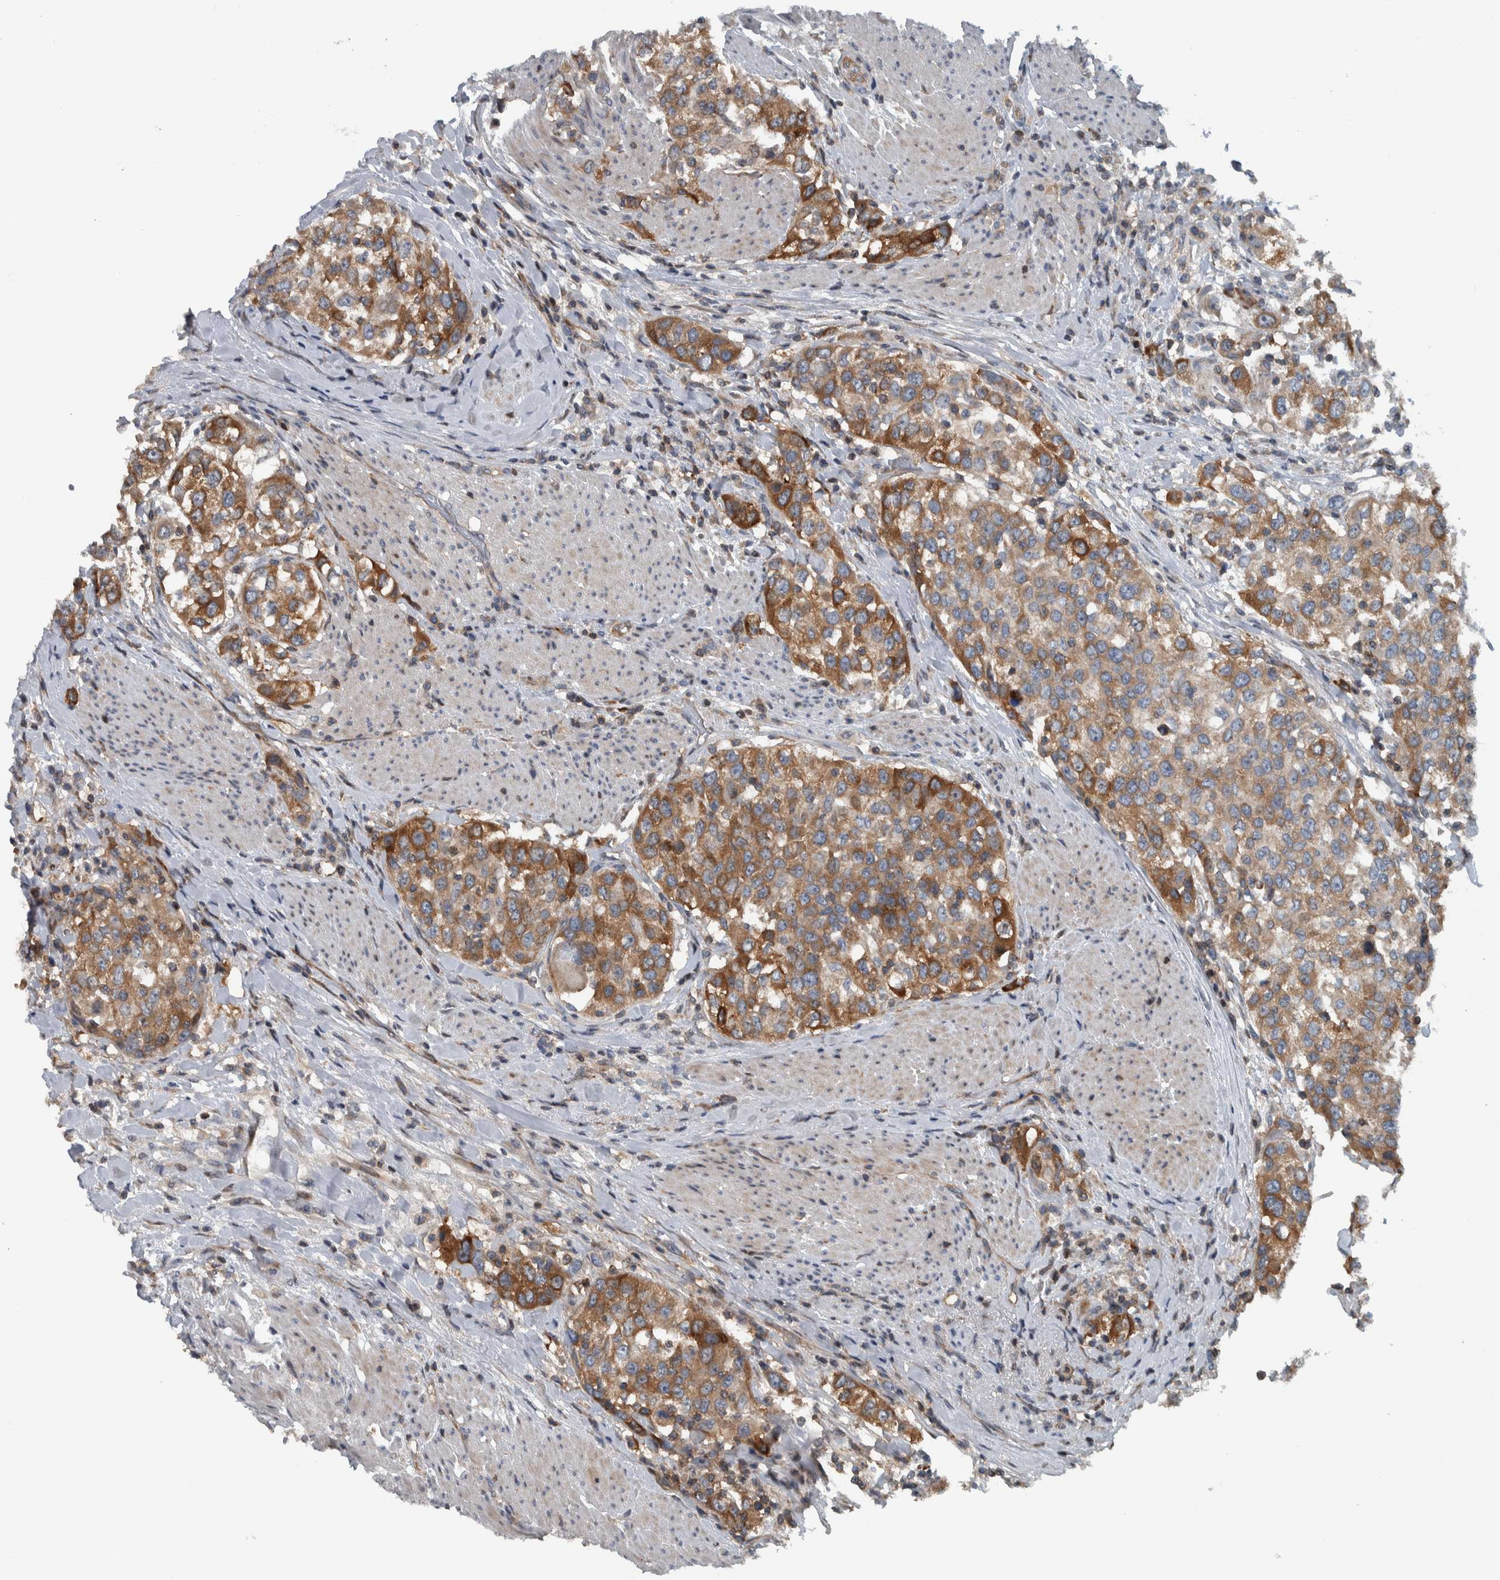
{"staining": {"intensity": "moderate", "quantity": ">75%", "location": "cytoplasmic/membranous"}, "tissue": "urothelial cancer", "cell_type": "Tumor cells", "image_type": "cancer", "snomed": [{"axis": "morphology", "description": "Urothelial carcinoma, High grade"}, {"axis": "topography", "description": "Urinary bladder"}], "caption": "This is an image of IHC staining of urothelial cancer, which shows moderate positivity in the cytoplasmic/membranous of tumor cells.", "gene": "BAIAP2L1", "patient": {"sex": "female", "age": 80}}